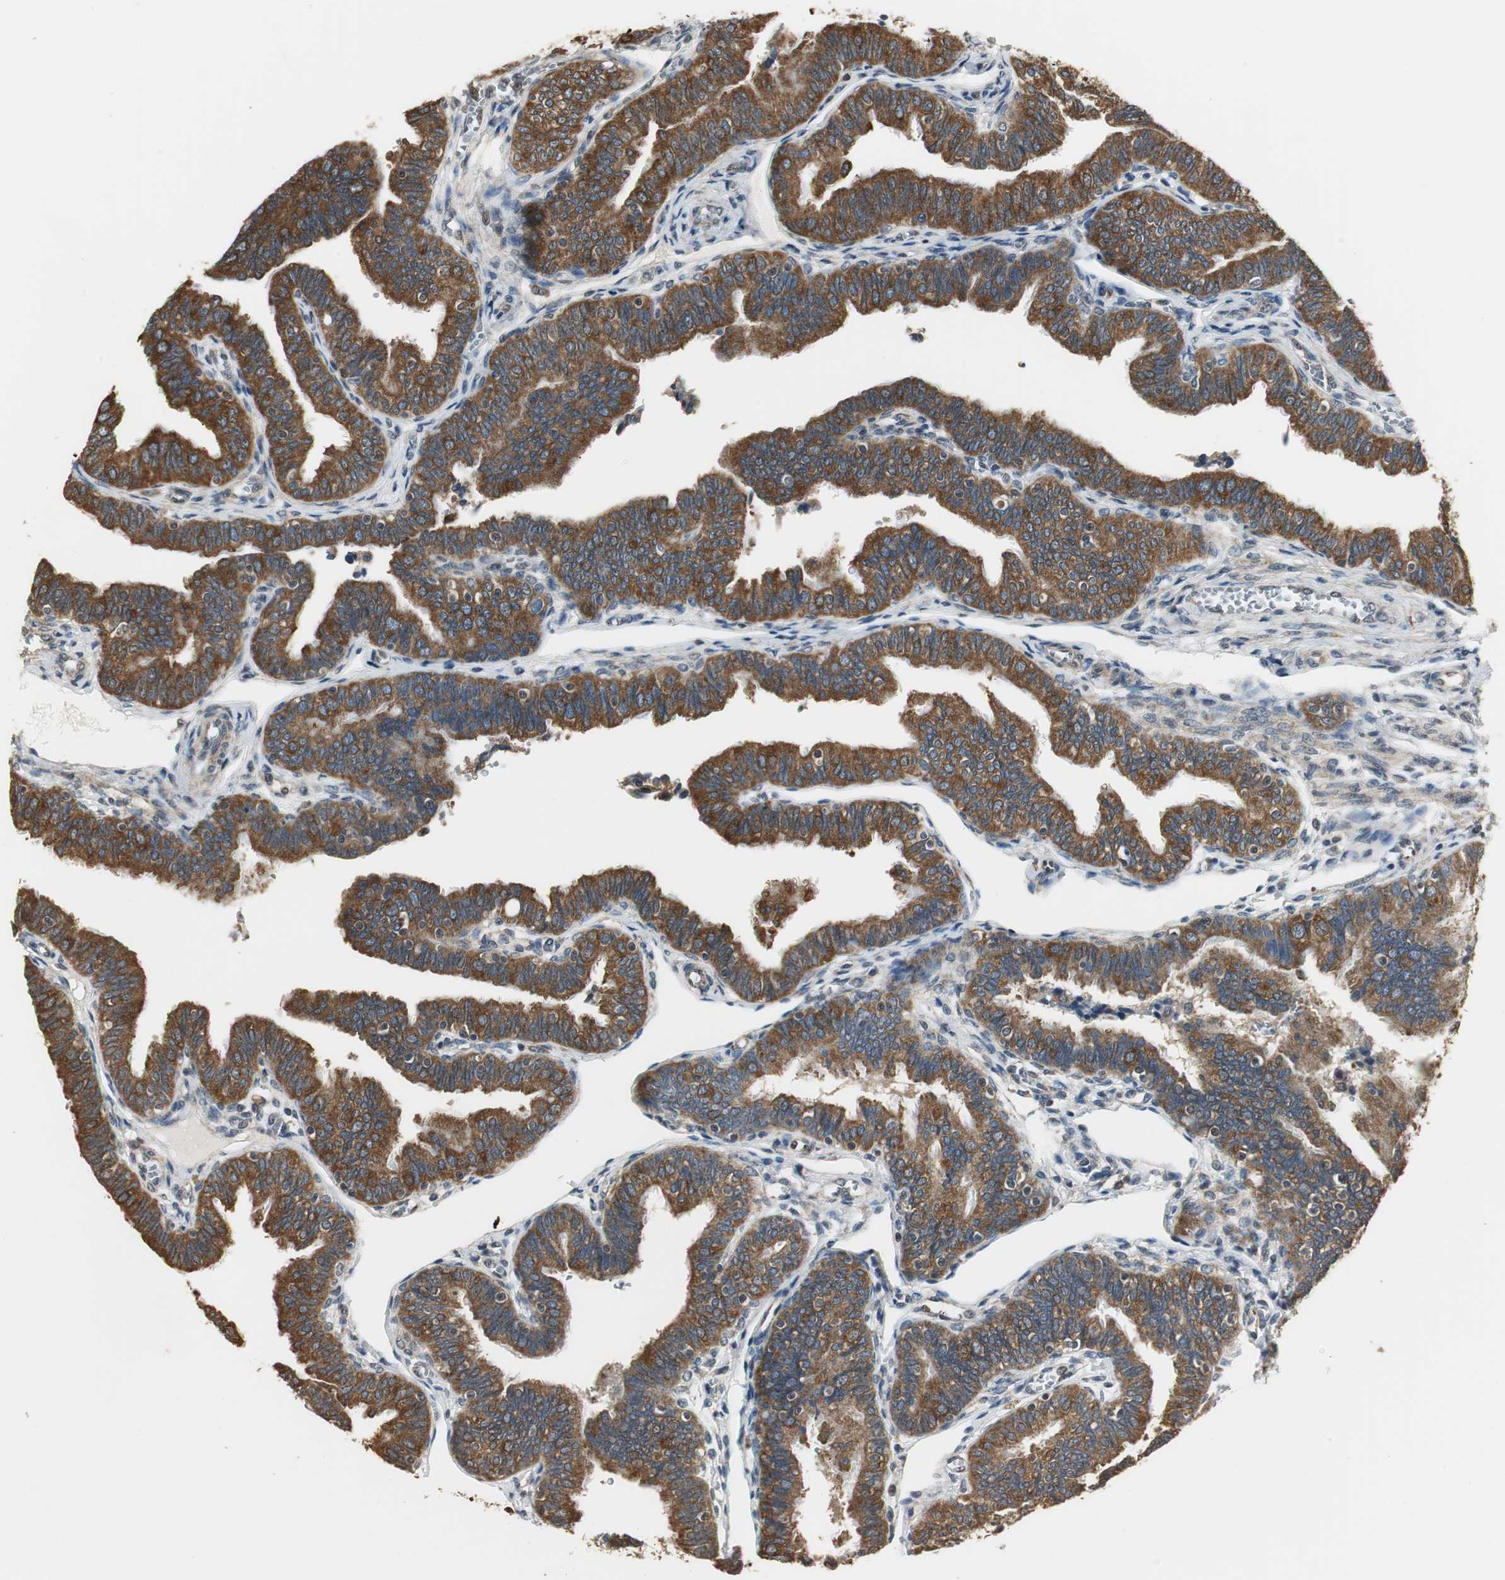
{"staining": {"intensity": "strong", "quantity": ">75%", "location": "cytoplasmic/membranous"}, "tissue": "fallopian tube", "cell_type": "Glandular cells", "image_type": "normal", "snomed": [{"axis": "morphology", "description": "Normal tissue, NOS"}, {"axis": "topography", "description": "Fallopian tube"}], "caption": "Fallopian tube was stained to show a protein in brown. There is high levels of strong cytoplasmic/membranous positivity in about >75% of glandular cells. (DAB IHC with brightfield microscopy, high magnification).", "gene": "CCT5", "patient": {"sex": "female", "age": 46}}